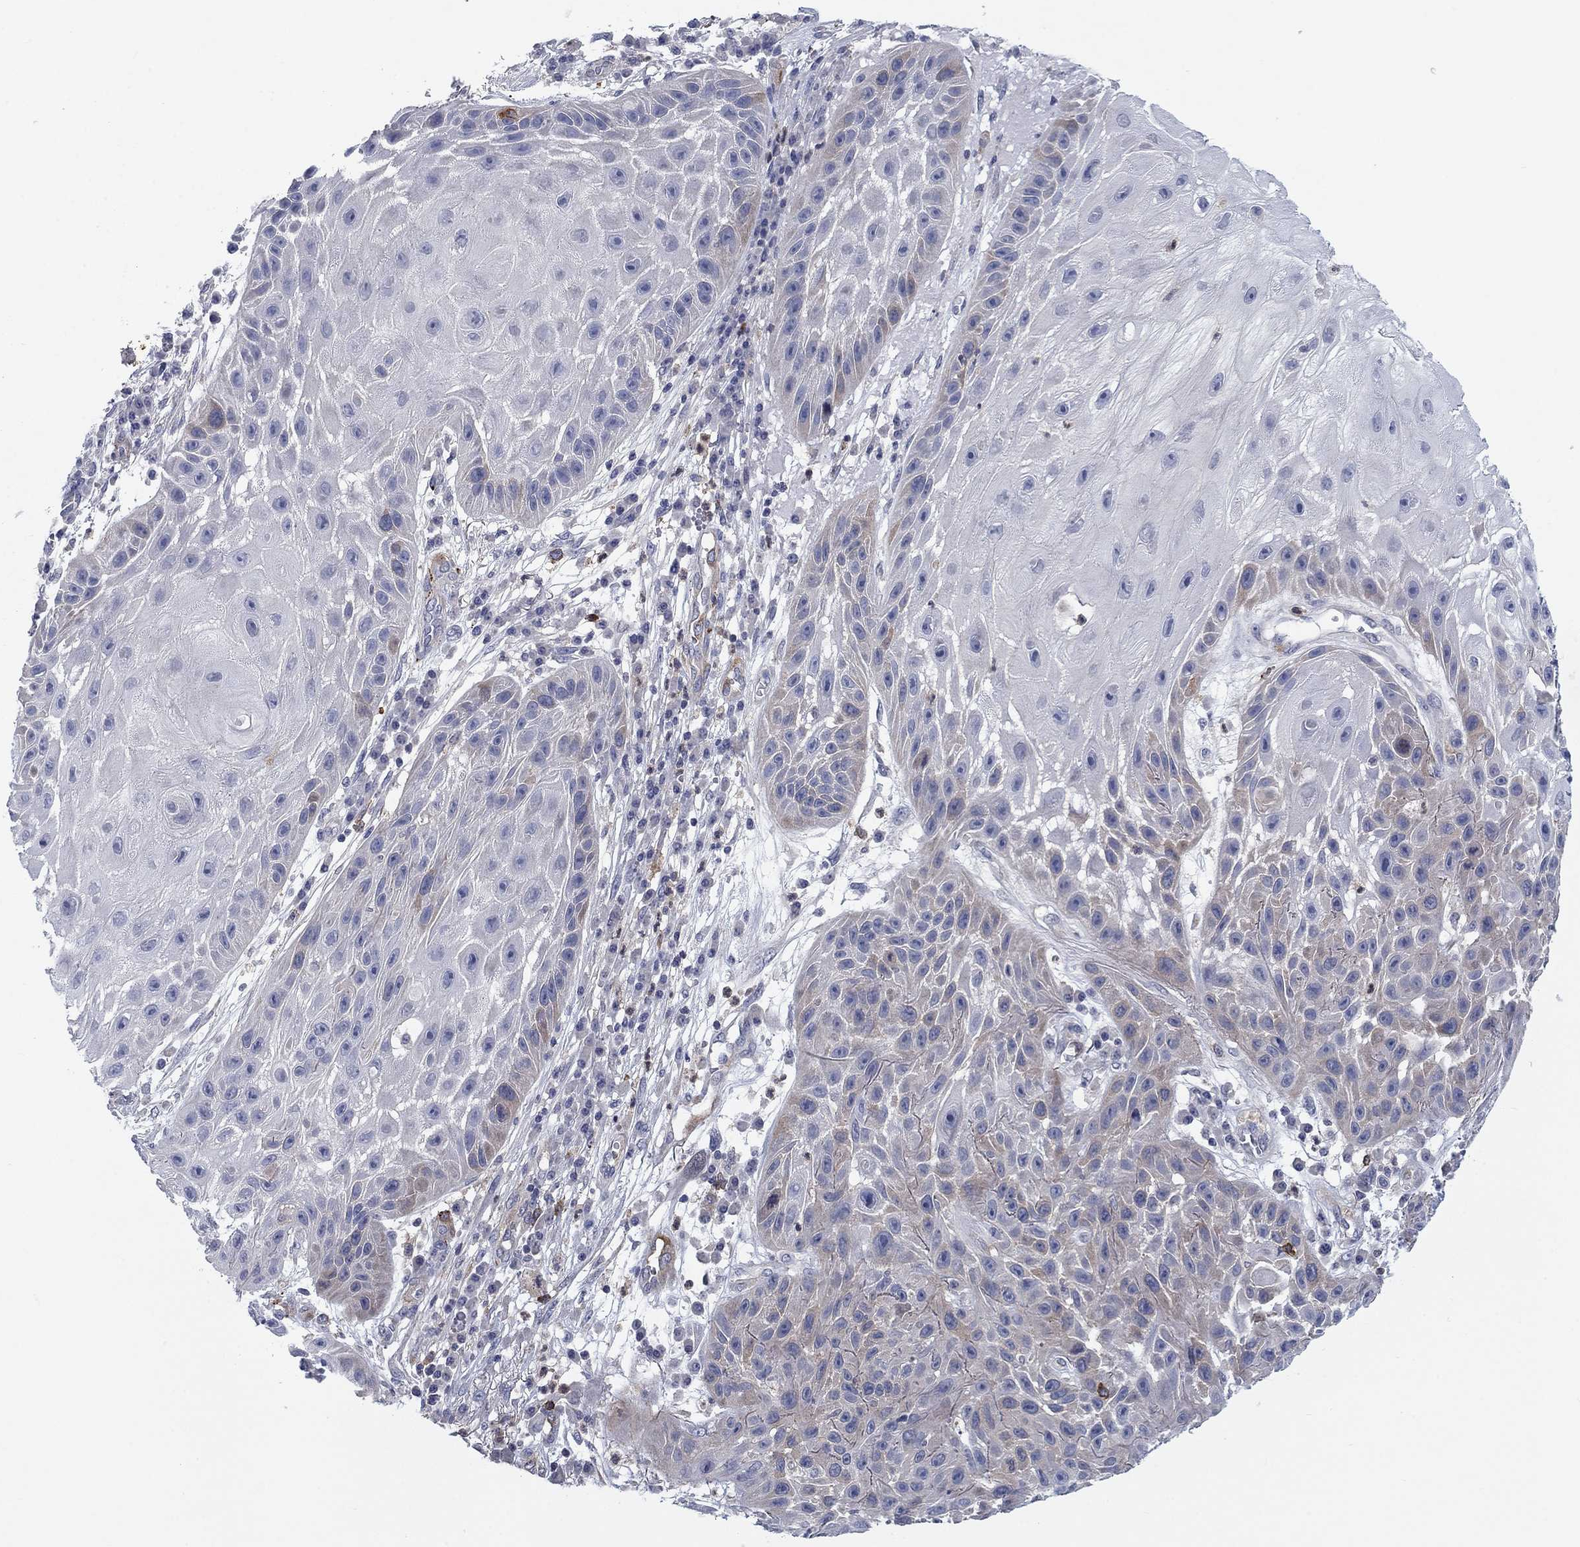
{"staining": {"intensity": "weak", "quantity": "<25%", "location": "cytoplasmic/membranous"}, "tissue": "skin cancer", "cell_type": "Tumor cells", "image_type": "cancer", "snomed": [{"axis": "morphology", "description": "Normal tissue, NOS"}, {"axis": "morphology", "description": "Squamous cell carcinoma, NOS"}, {"axis": "topography", "description": "Skin"}], "caption": "Human skin cancer (squamous cell carcinoma) stained for a protein using immunohistochemistry (IHC) shows no expression in tumor cells.", "gene": "KIF15", "patient": {"sex": "male", "age": 79}}